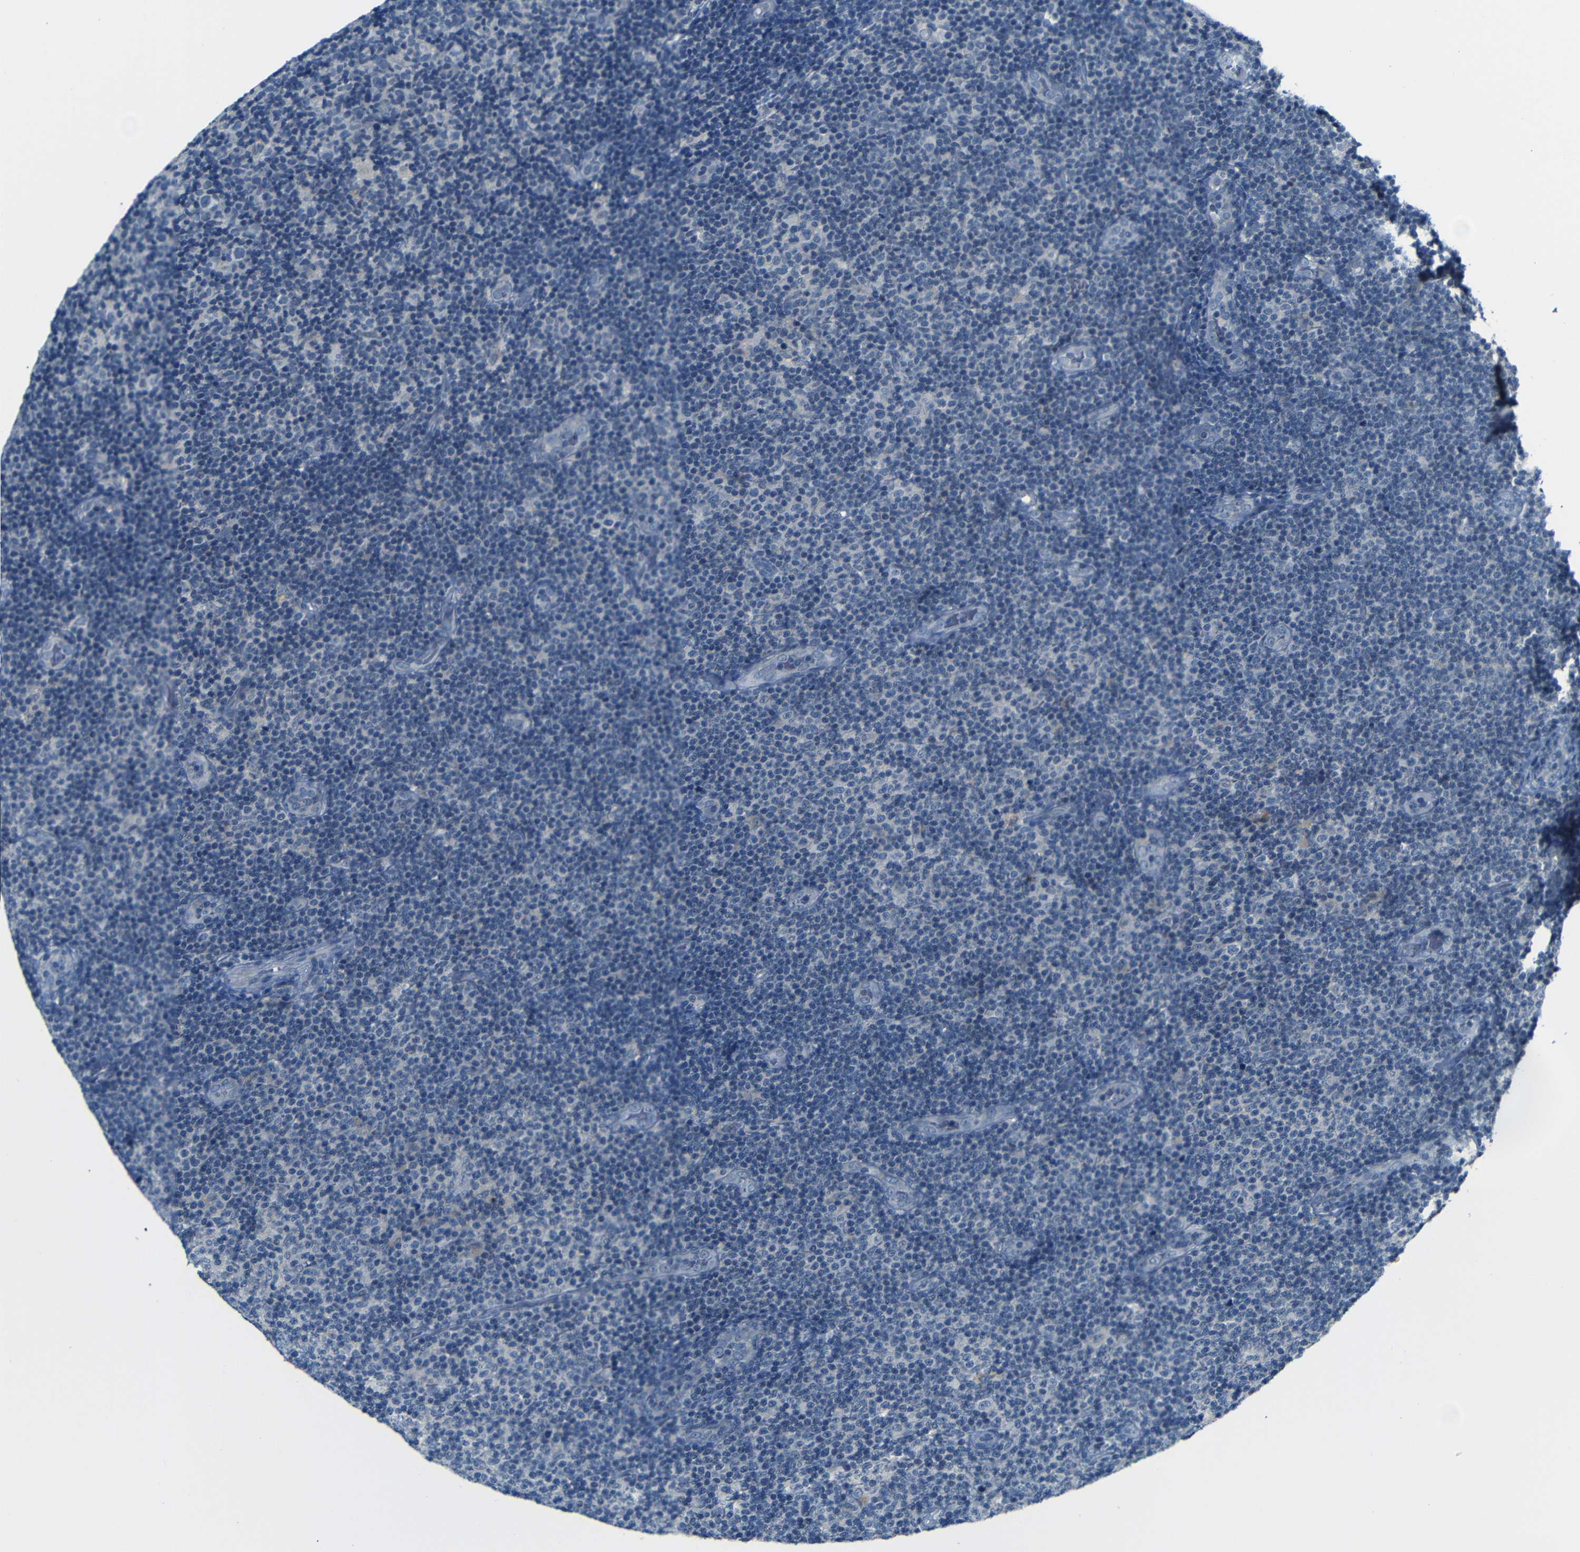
{"staining": {"intensity": "negative", "quantity": "none", "location": "none"}, "tissue": "lymphoma", "cell_type": "Tumor cells", "image_type": "cancer", "snomed": [{"axis": "morphology", "description": "Malignant lymphoma, non-Hodgkin's type, Low grade"}, {"axis": "topography", "description": "Lymph node"}], "caption": "Malignant lymphoma, non-Hodgkin's type (low-grade) was stained to show a protein in brown. There is no significant expression in tumor cells.", "gene": "ANK3", "patient": {"sex": "male", "age": 83}}